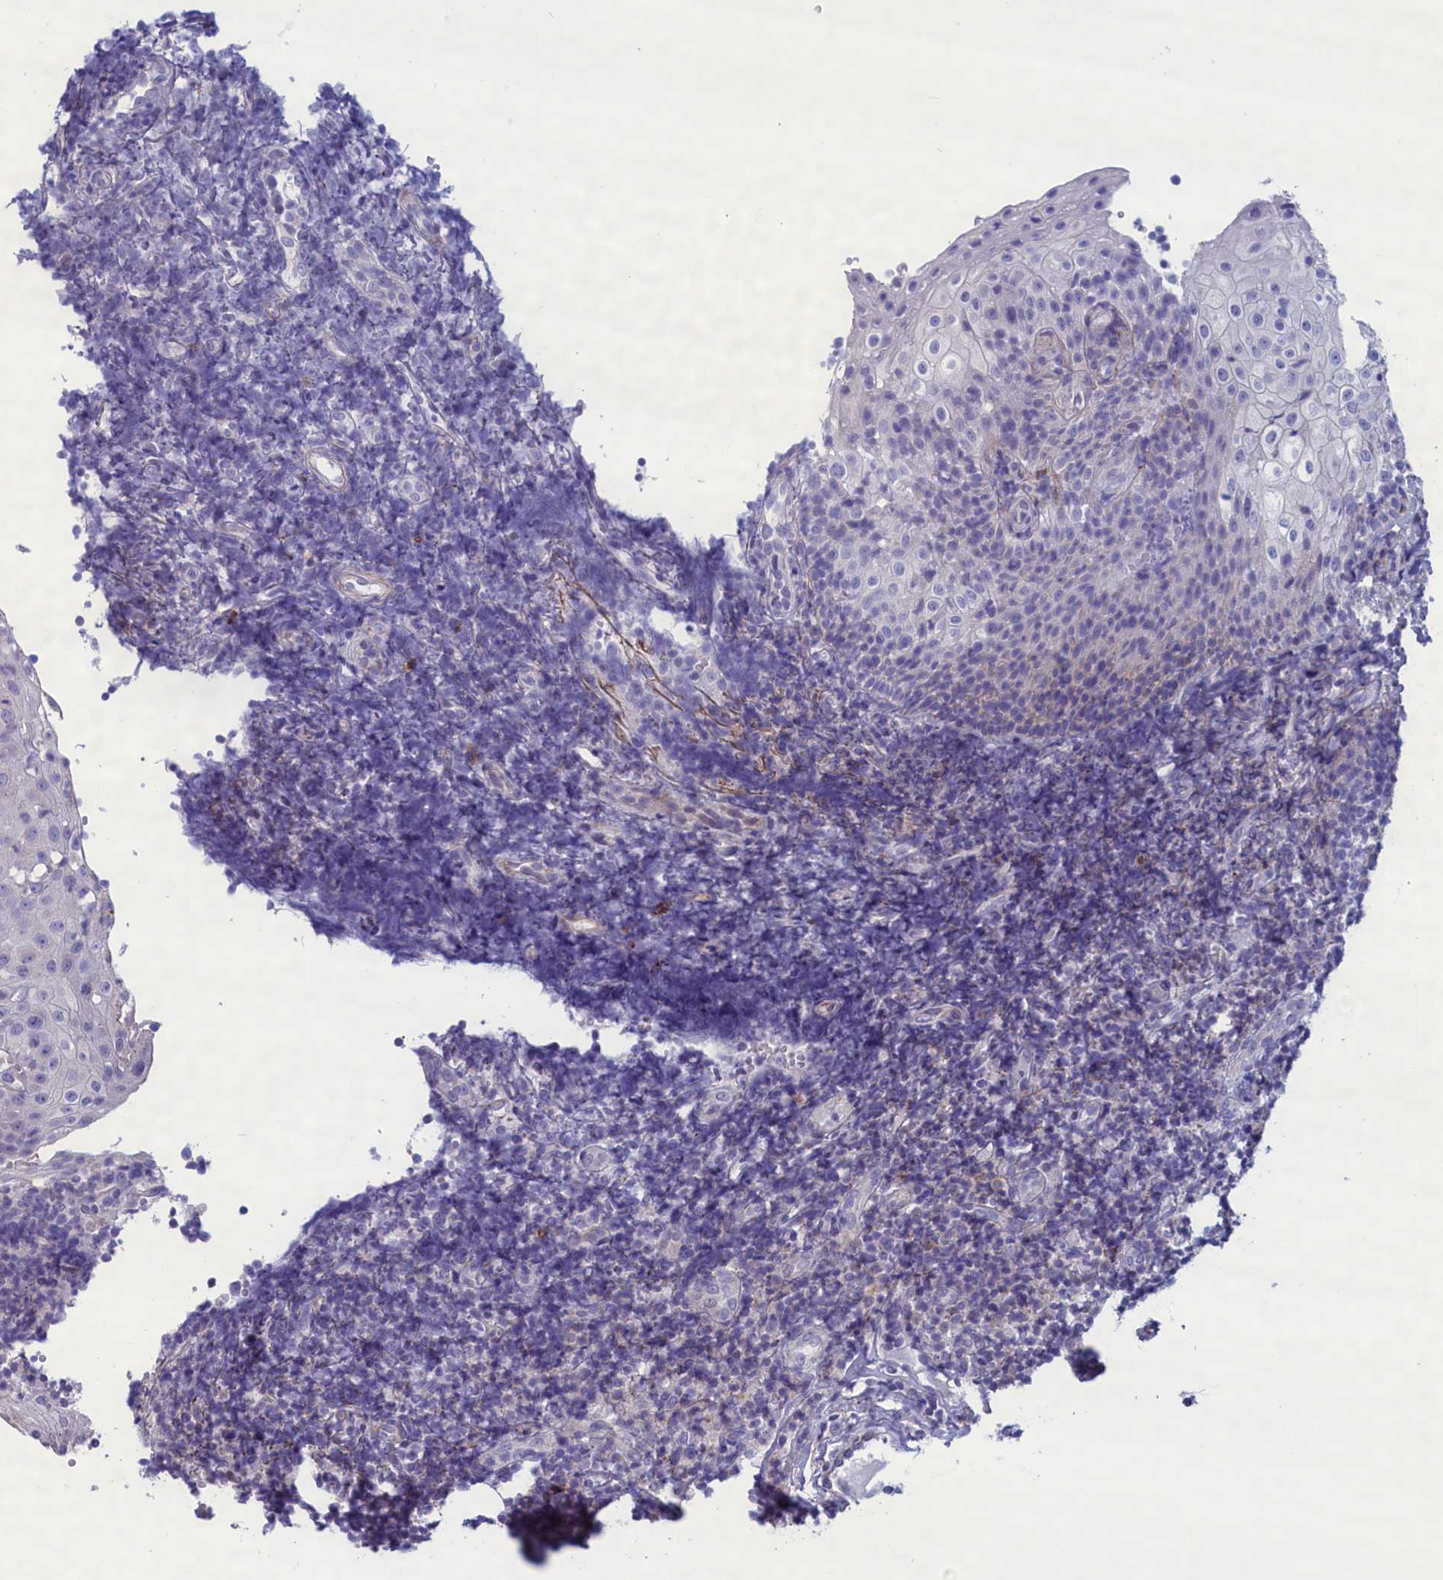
{"staining": {"intensity": "negative", "quantity": "none", "location": "none"}, "tissue": "tonsil", "cell_type": "Germinal center cells", "image_type": "normal", "snomed": [{"axis": "morphology", "description": "Normal tissue, NOS"}, {"axis": "topography", "description": "Tonsil"}], "caption": "A high-resolution histopathology image shows immunohistochemistry staining of benign tonsil, which exhibits no significant staining in germinal center cells.", "gene": "MPV17L2", "patient": {"sex": "female", "age": 40}}